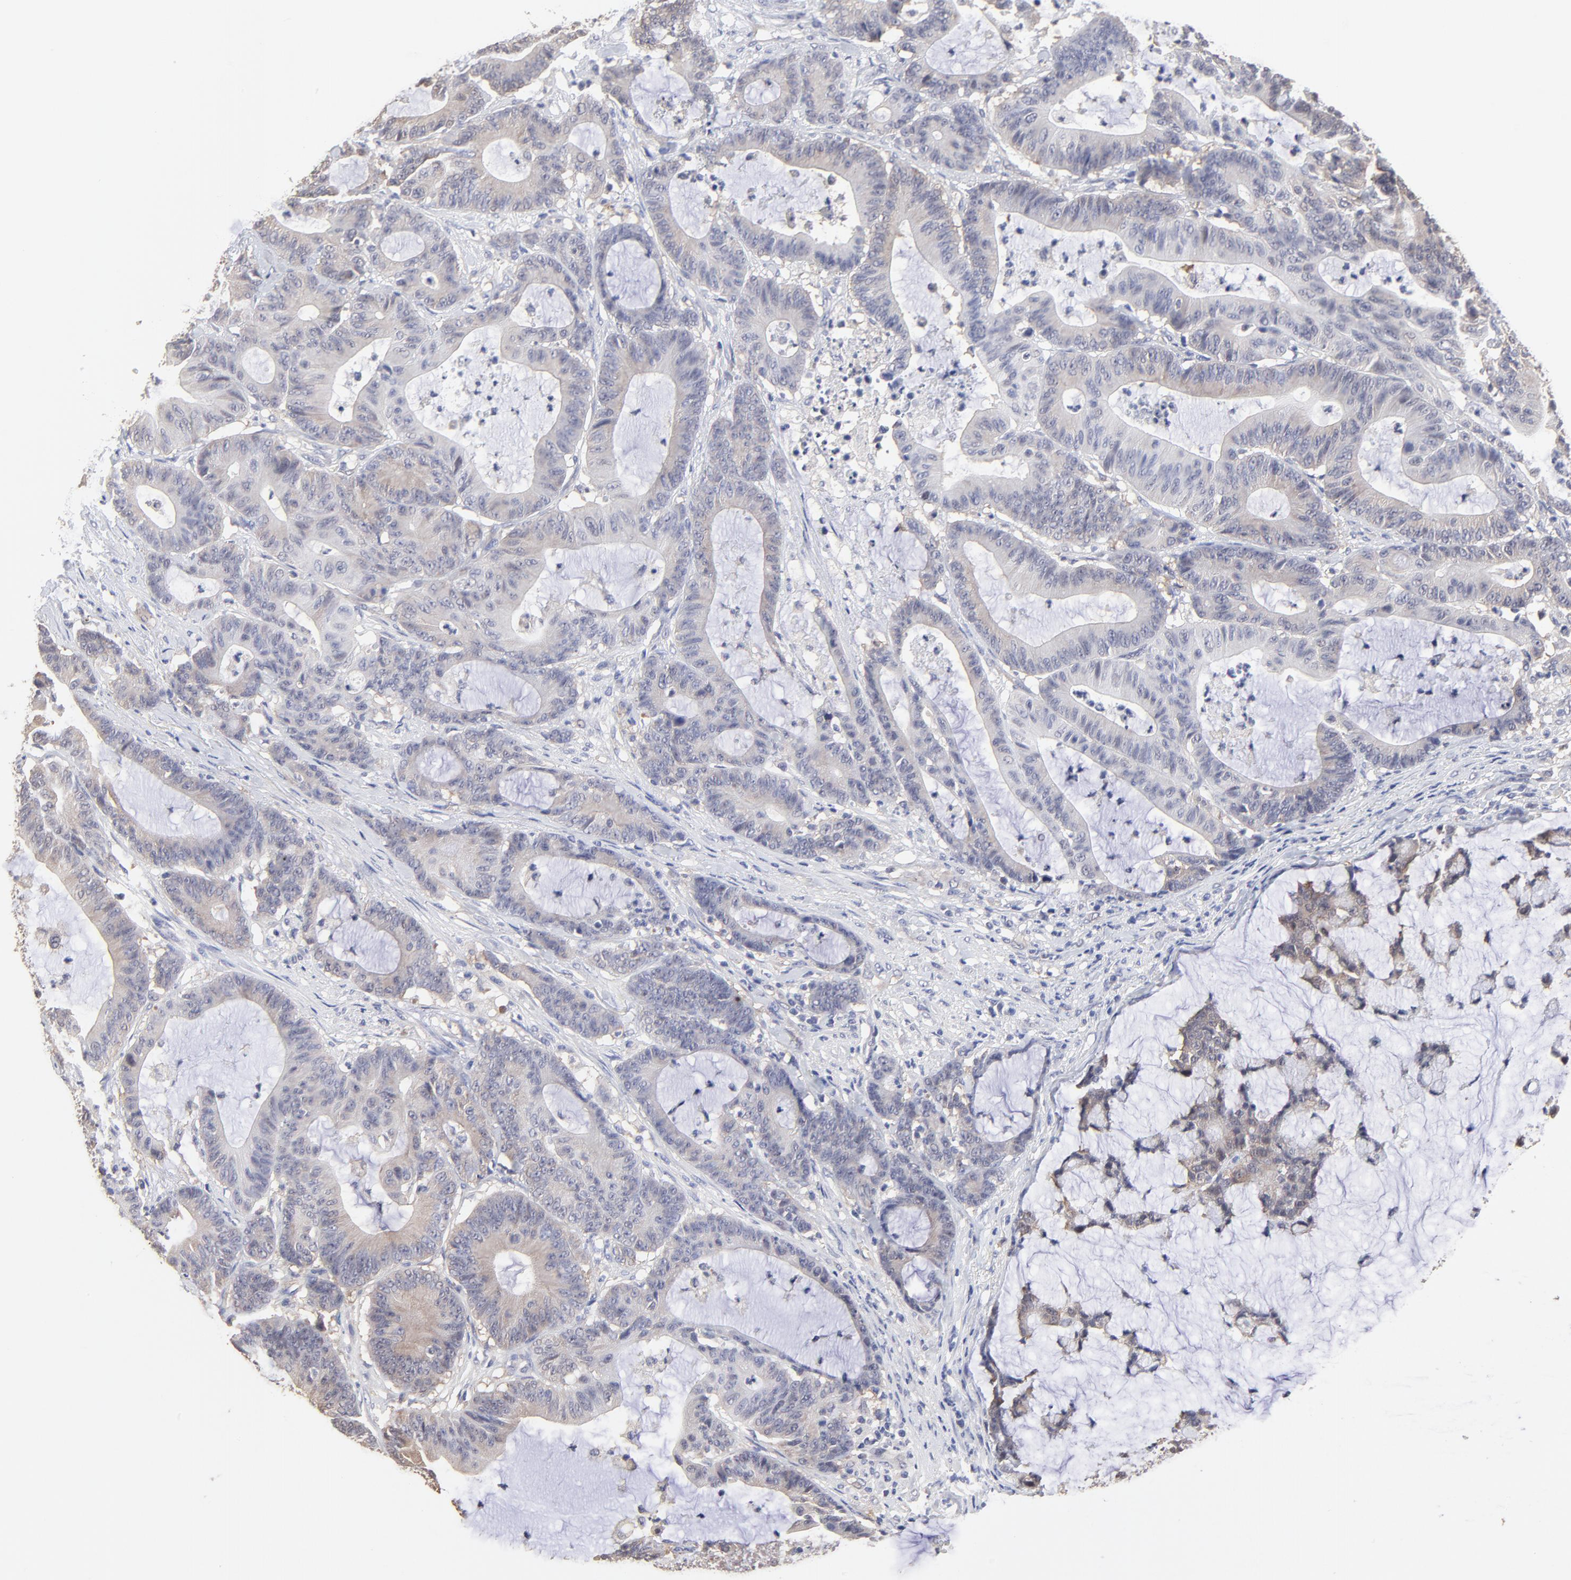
{"staining": {"intensity": "weak", "quantity": "25%-75%", "location": "cytoplasmic/membranous"}, "tissue": "colorectal cancer", "cell_type": "Tumor cells", "image_type": "cancer", "snomed": [{"axis": "morphology", "description": "Adenocarcinoma, NOS"}, {"axis": "topography", "description": "Colon"}], "caption": "IHC (DAB) staining of colorectal cancer exhibits weak cytoplasmic/membranous protein expression in about 25%-75% of tumor cells.", "gene": "CCT2", "patient": {"sex": "female", "age": 84}}